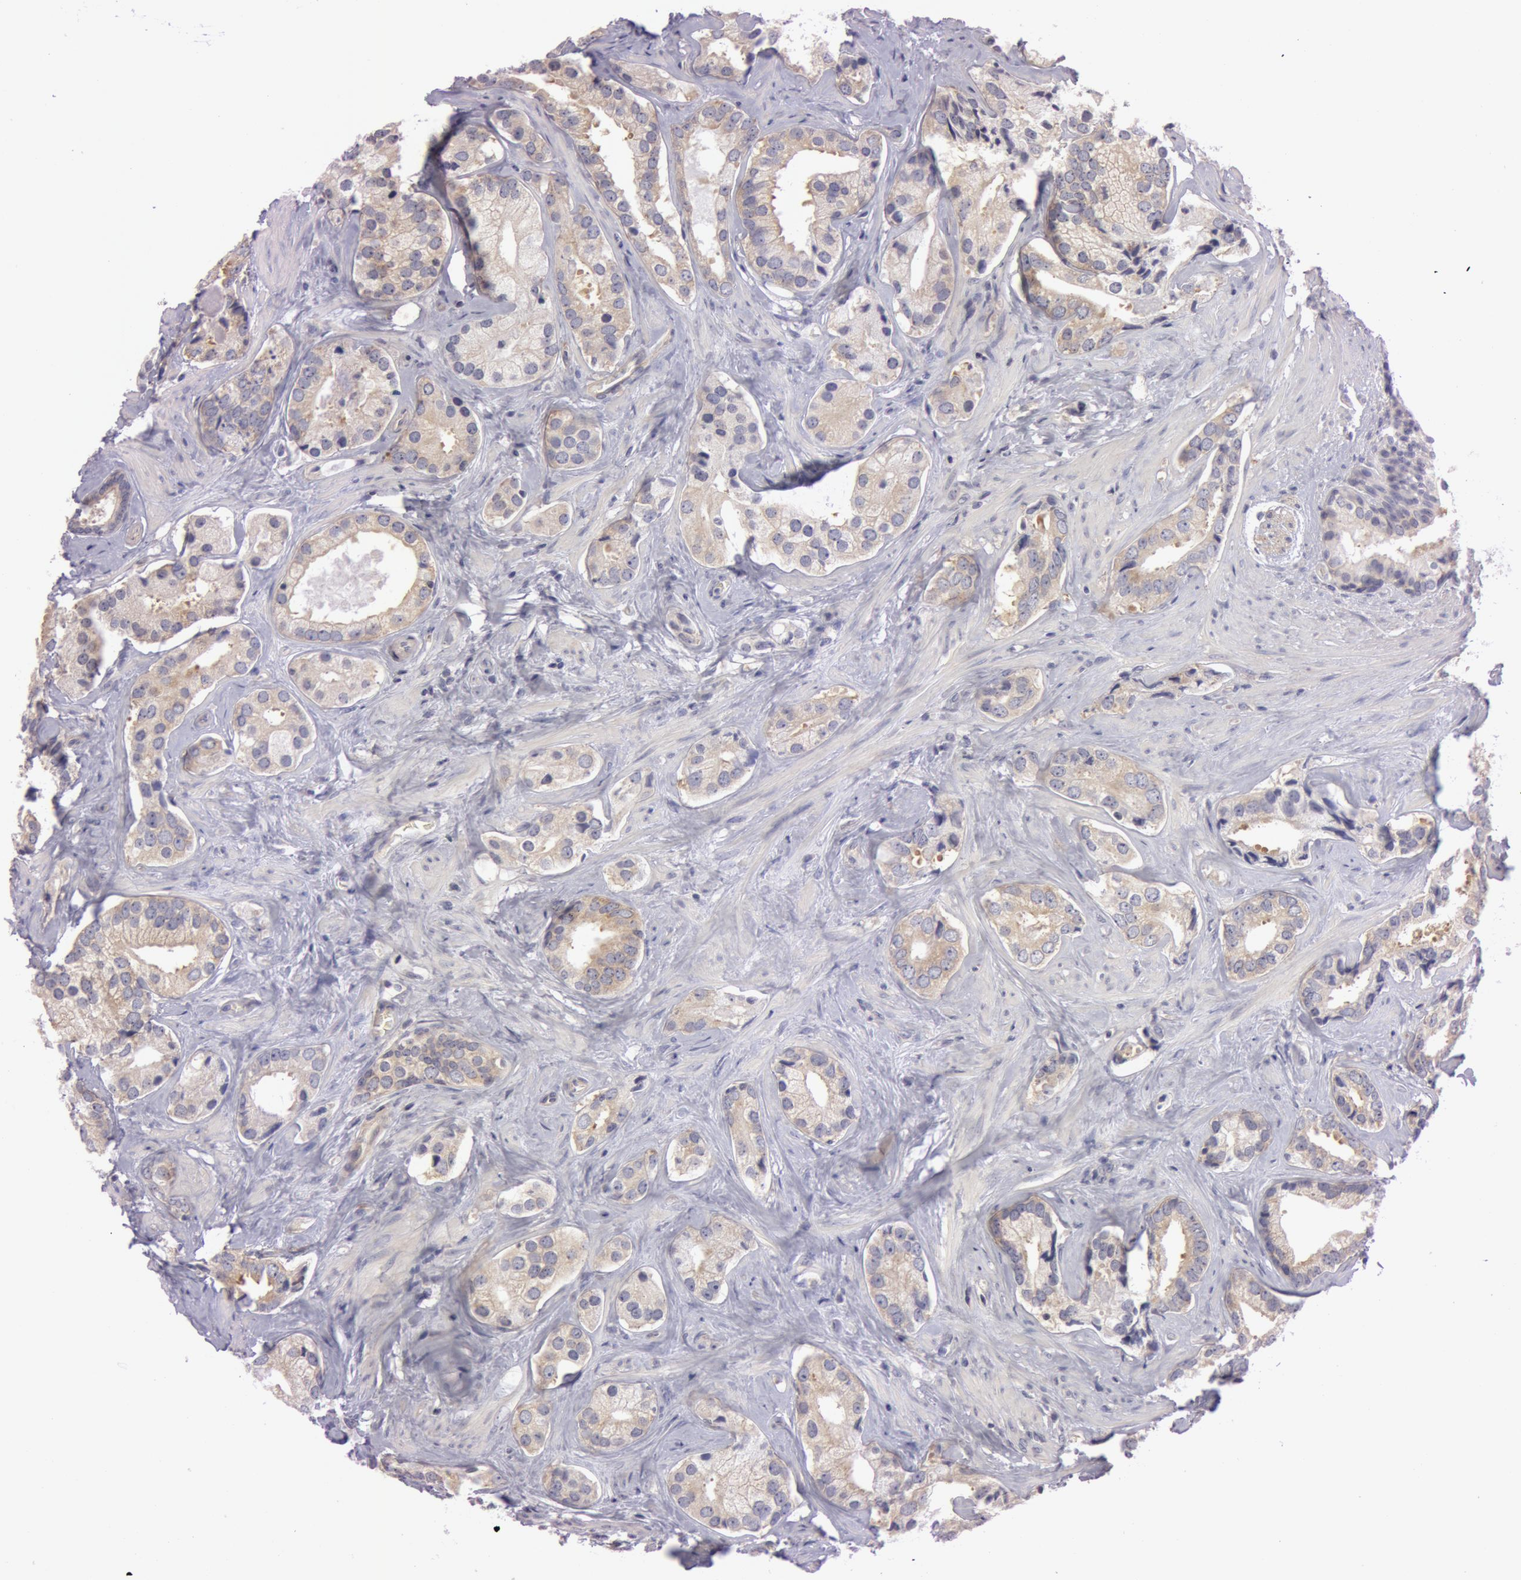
{"staining": {"intensity": "weak", "quantity": "25%-75%", "location": "cytoplasmic/membranous"}, "tissue": "prostate cancer", "cell_type": "Tumor cells", "image_type": "cancer", "snomed": [{"axis": "morphology", "description": "Adenocarcinoma, Medium grade"}, {"axis": "topography", "description": "Prostate"}], "caption": "This micrograph displays immunohistochemistry staining of human prostate cancer (medium-grade adenocarcinoma), with low weak cytoplasmic/membranous staining in approximately 25%-75% of tumor cells.", "gene": "RALGAPA1", "patient": {"sex": "male", "age": 70}}